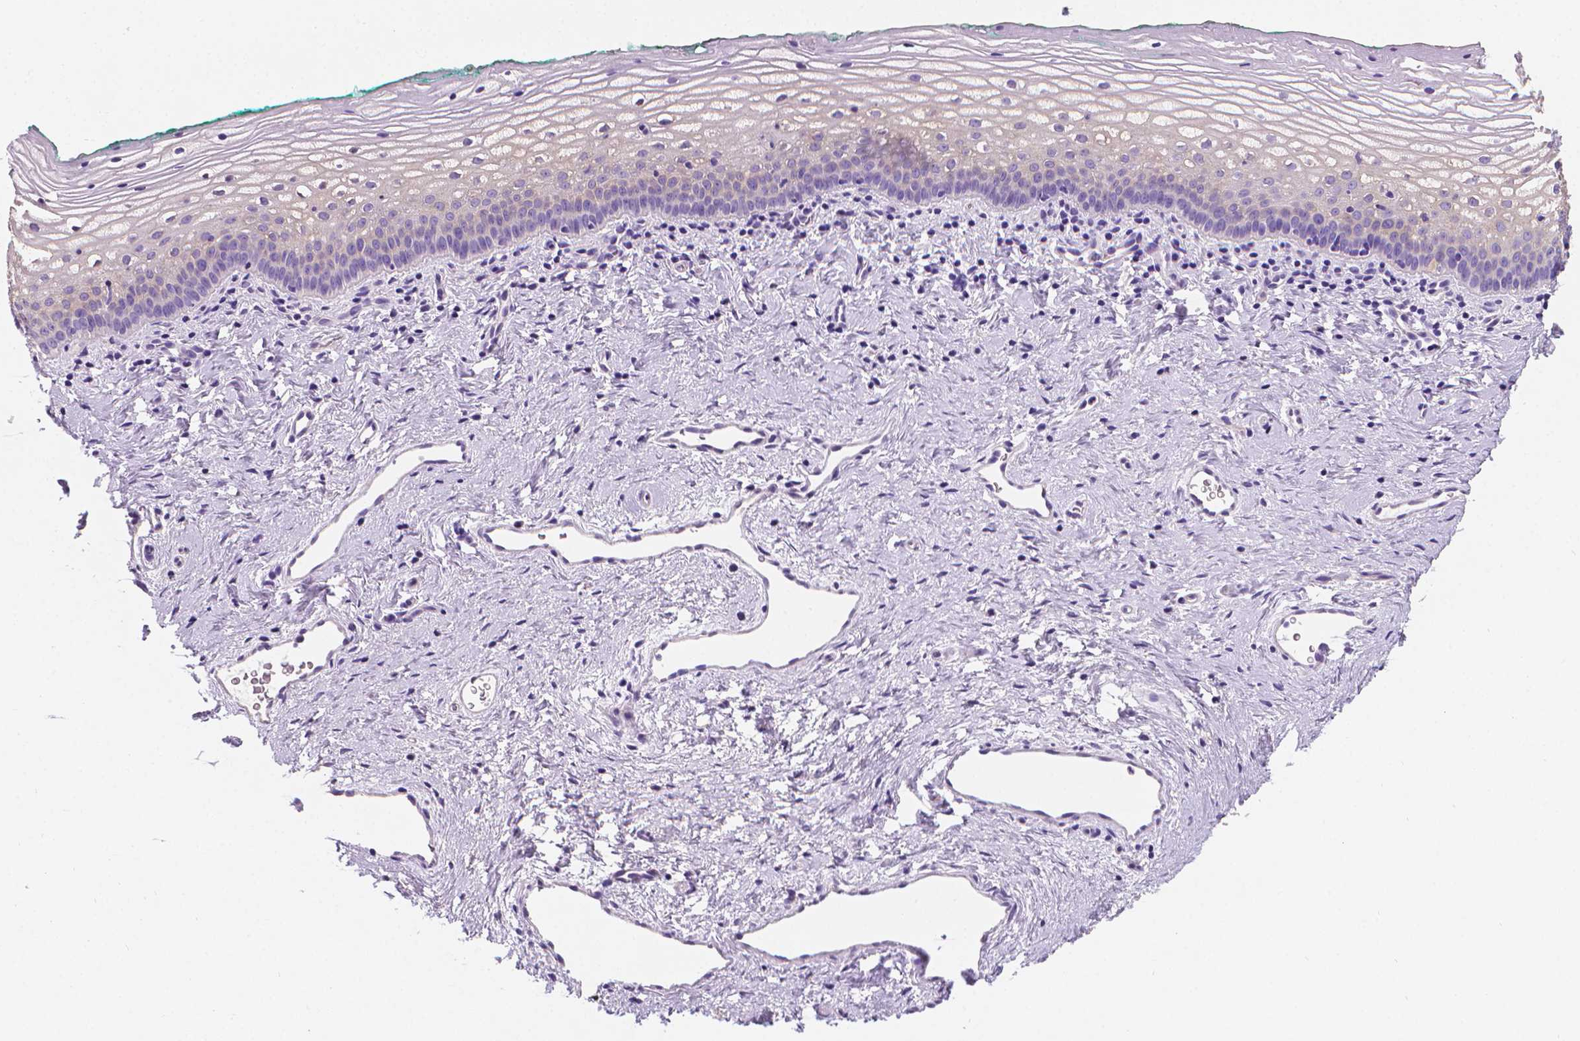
{"staining": {"intensity": "weak", "quantity": "25%-75%", "location": "cytoplasmic/membranous"}, "tissue": "vagina", "cell_type": "Squamous epithelial cells", "image_type": "normal", "snomed": [{"axis": "morphology", "description": "Normal tissue, NOS"}, {"axis": "topography", "description": "Vagina"}], "caption": "This histopathology image reveals immunohistochemistry (IHC) staining of unremarkable vagina, with low weak cytoplasmic/membranous positivity in approximately 25%-75% of squamous epithelial cells.", "gene": "FASN", "patient": {"sex": "female", "age": 44}}